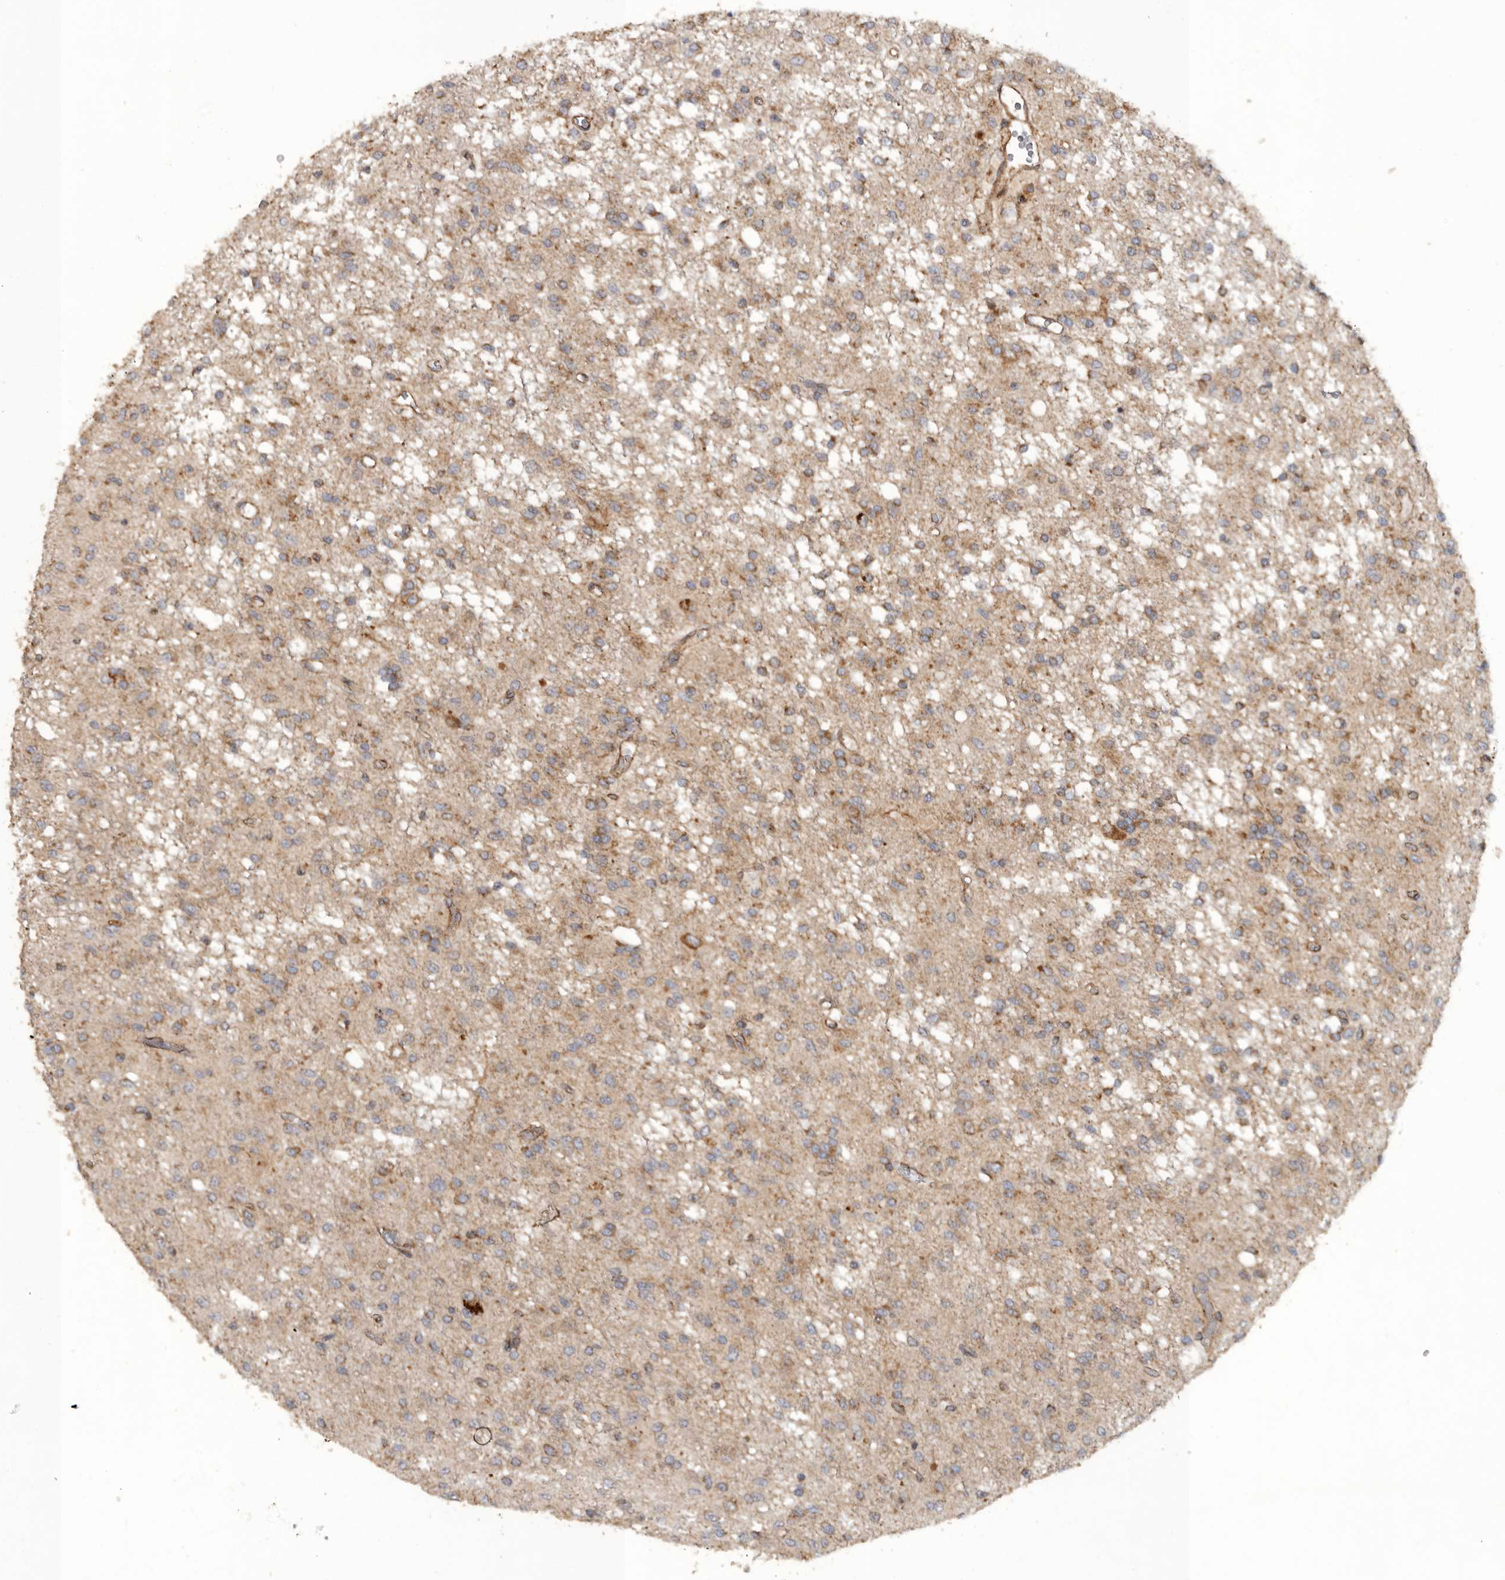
{"staining": {"intensity": "moderate", "quantity": ">75%", "location": "cytoplasmic/membranous"}, "tissue": "glioma", "cell_type": "Tumor cells", "image_type": "cancer", "snomed": [{"axis": "morphology", "description": "Glioma, malignant, High grade"}, {"axis": "topography", "description": "Brain"}], "caption": "A brown stain labels moderate cytoplasmic/membranous positivity of a protein in human malignant glioma (high-grade) tumor cells.", "gene": "PODXL2", "patient": {"sex": "female", "age": 59}}